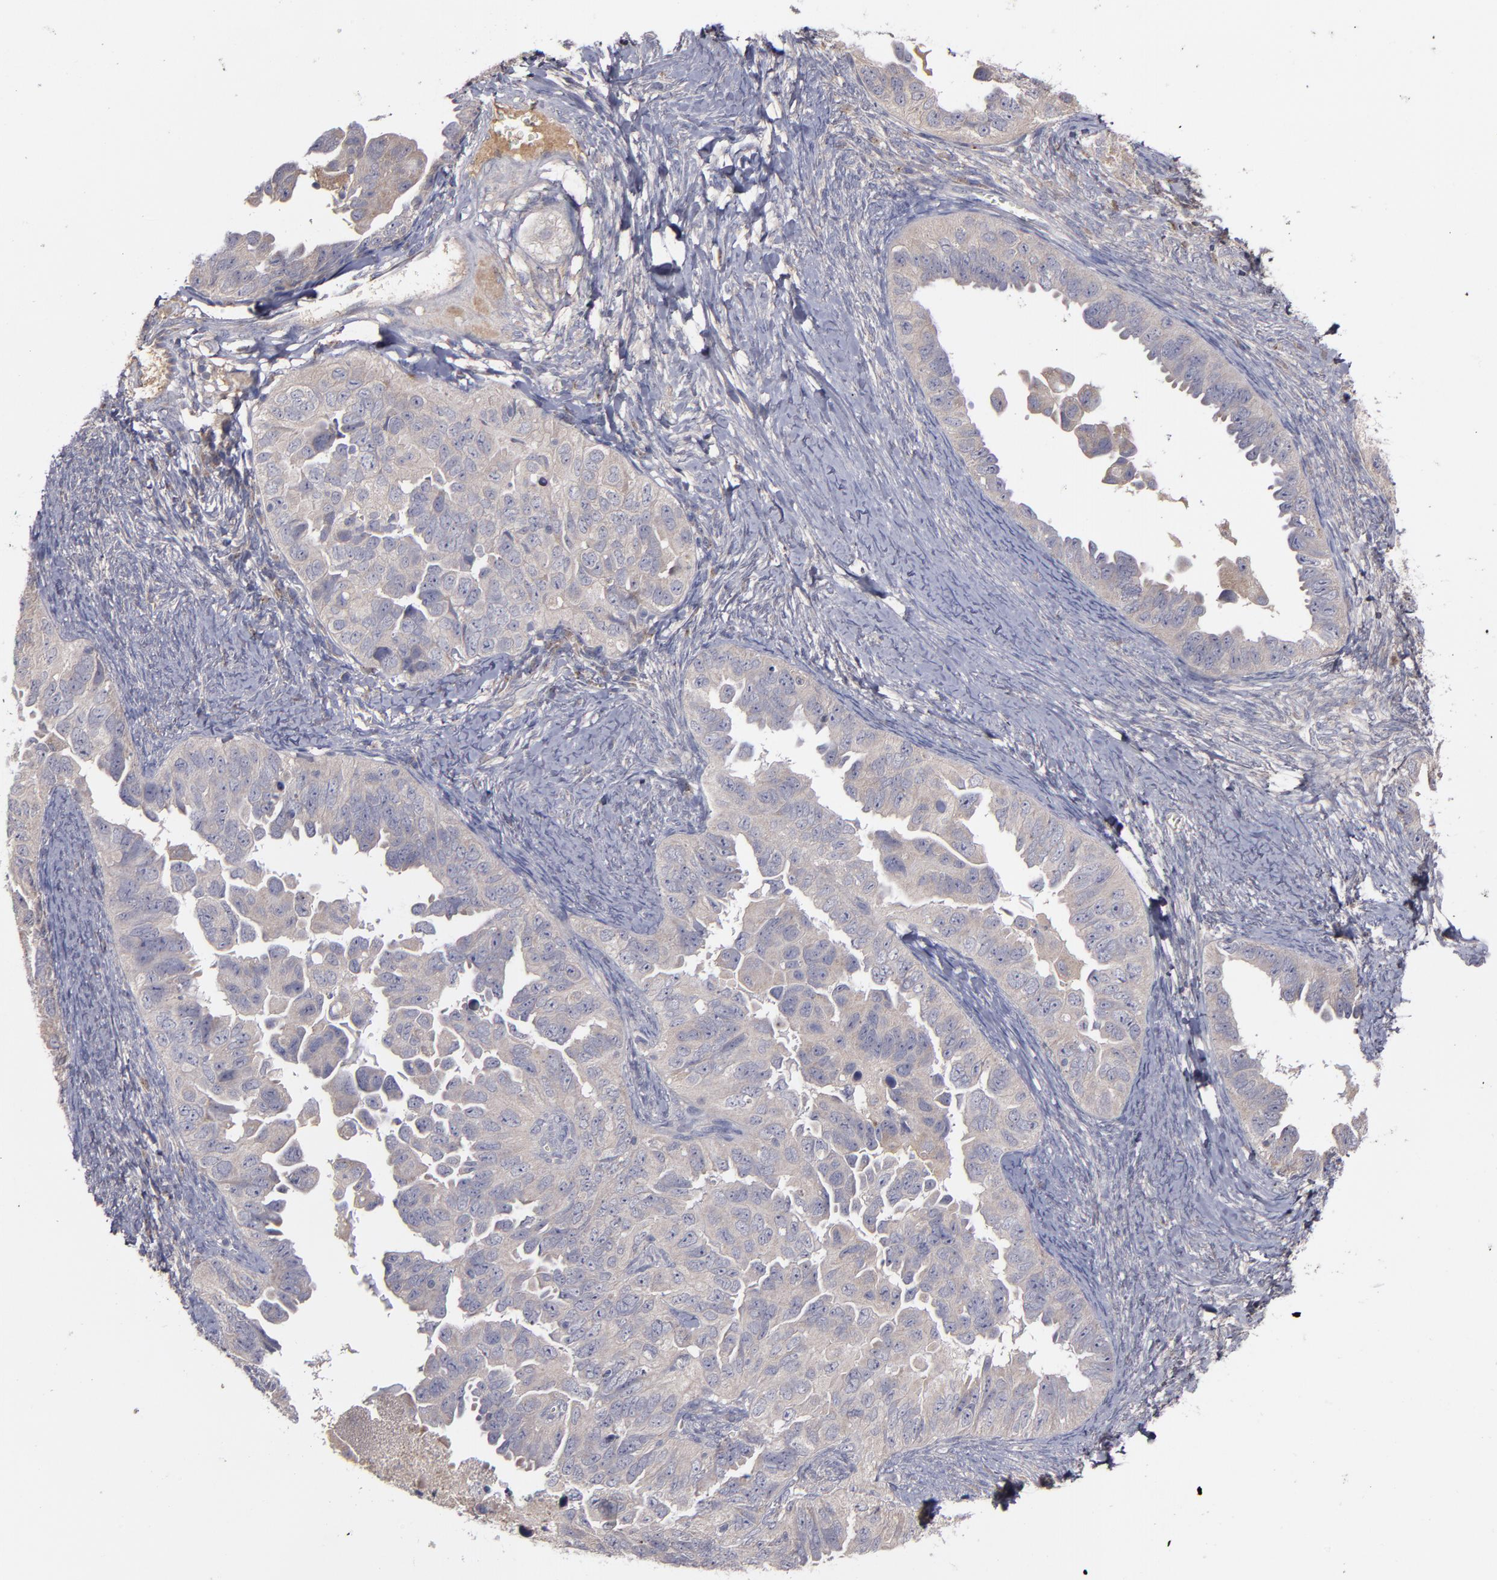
{"staining": {"intensity": "weak", "quantity": ">75%", "location": "cytoplasmic/membranous"}, "tissue": "ovarian cancer", "cell_type": "Tumor cells", "image_type": "cancer", "snomed": [{"axis": "morphology", "description": "Cystadenocarcinoma, serous, NOS"}, {"axis": "topography", "description": "Ovary"}], "caption": "Ovarian cancer (serous cystadenocarcinoma) stained for a protein (brown) displays weak cytoplasmic/membranous positive staining in about >75% of tumor cells.", "gene": "MMP11", "patient": {"sex": "female", "age": 82}}